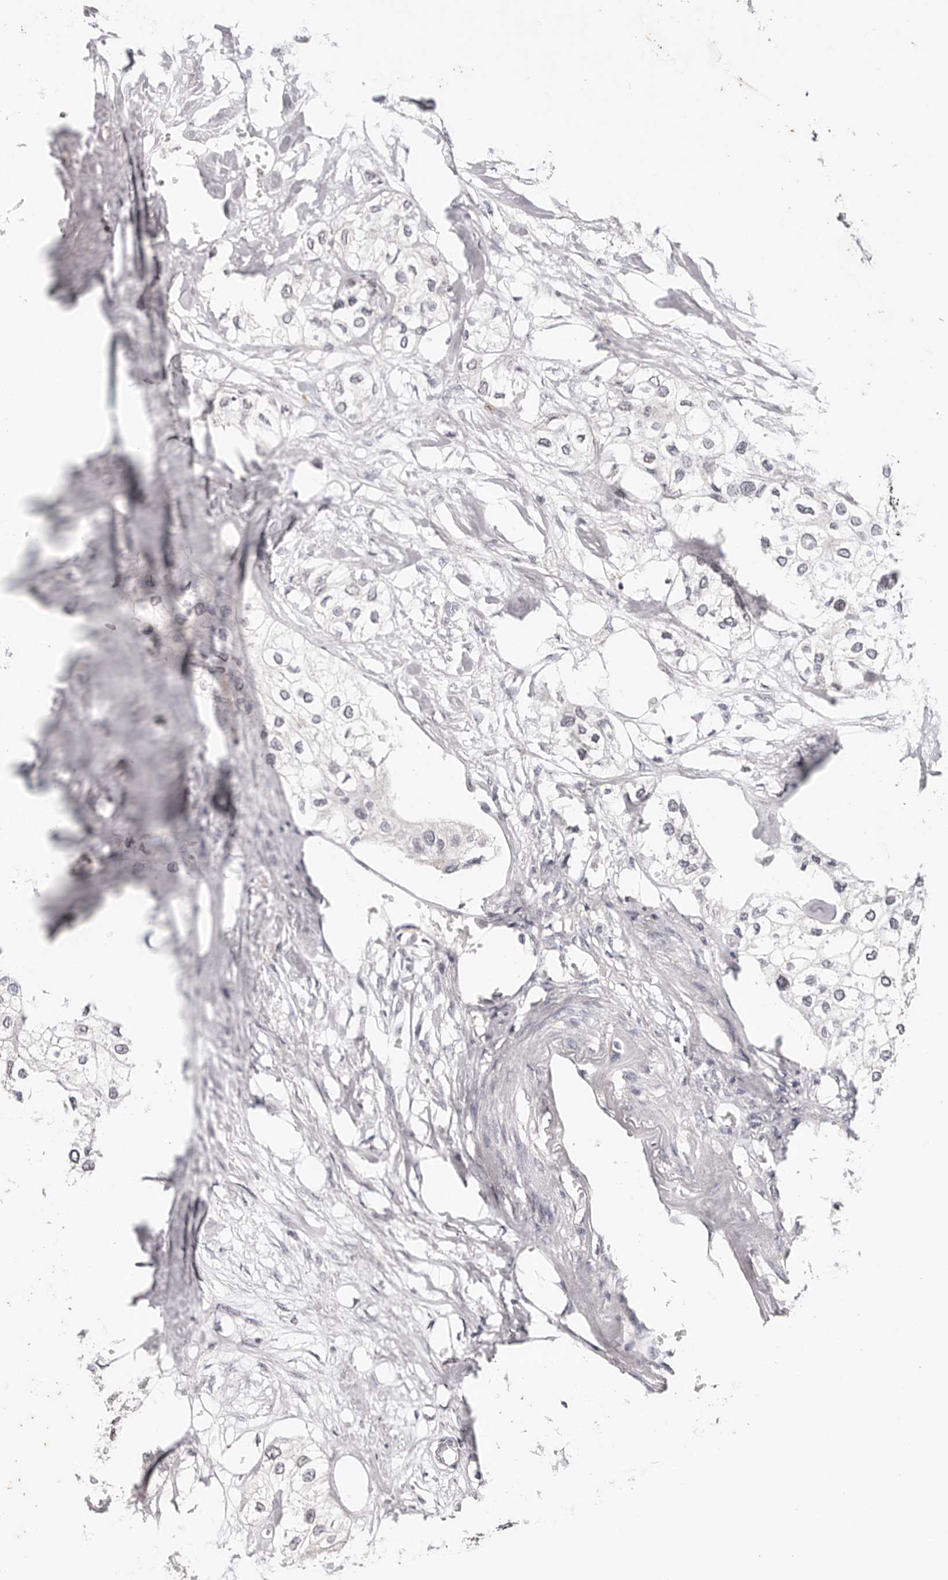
{"staining": {"intensity": "negative", "quantity": "none", "location": "none"}, "tissue": "urothelial cancer", "cell_type": "Tumor cells", "image_type": "cancer", "snomed": [{"axis": "morphology", "description": "Urothelial carcinoma, High grade"}, {"axis": "topography", "description": "Urinary bladder"}], "caption": "An immunohistochemistry image of urothelial cancer is shown. There is no staining in tumor cells of urothelial cancer. The staining was performed using DAB (3,3'-diaminobenzidine) to visualize the protein expression in brown, while the nuclei were stained in blue with hematoxylin (Magnification: 20x).", "gene": "TYW3", "patient": {"sex": "male", "age": 64}}